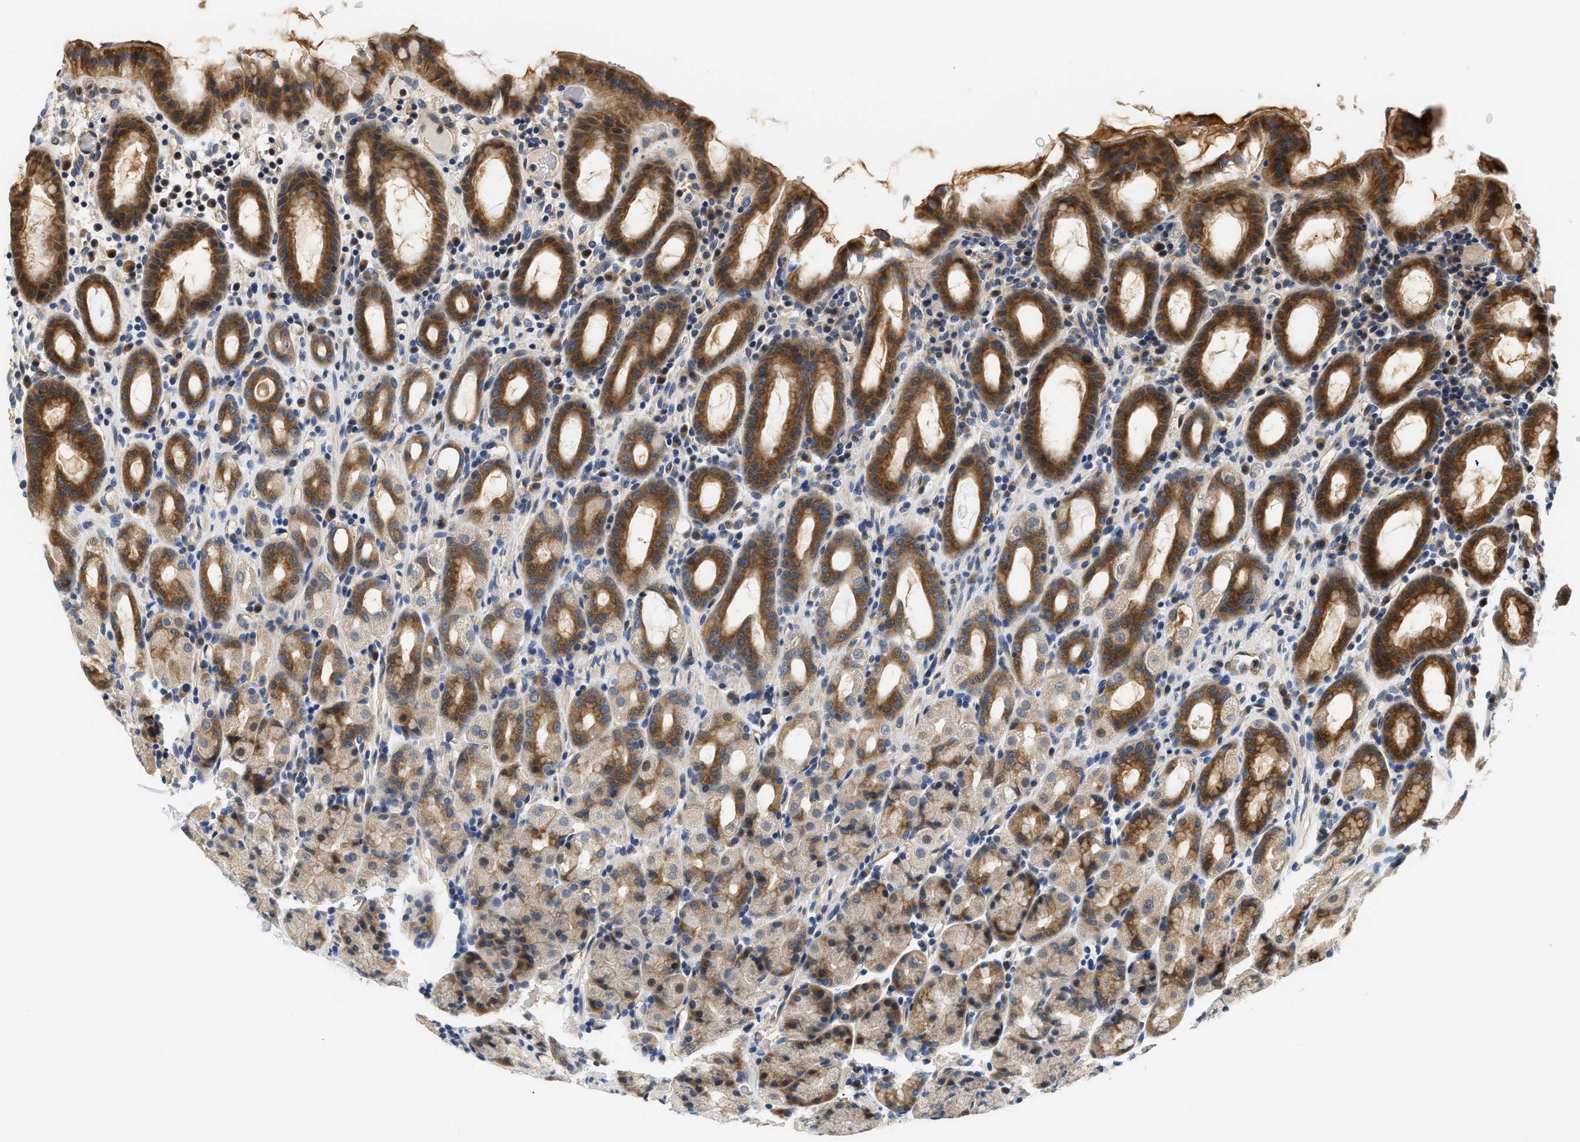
{"staining": {"intensity": "moderate", "quantity": ">75%", "location": "cytoplasmic/membranous"}, "tissue": "stomach", "cell_type": "Glandular cells", "image_type": "normal", "snomed": [{"axis": "morphology", "description": "Normal tissue, NOS"}, {"axis": "topography", "description": "Stomach, upper"}], "caption": "This histopathology image reveals immunohistochemistry staining of normal stomach, with medium moderate cytoplasmic/membranous staining in approximately >75% of glandular cells.", "gene": "TNIP2", "patient": {"sex": "male", "age": 68}}